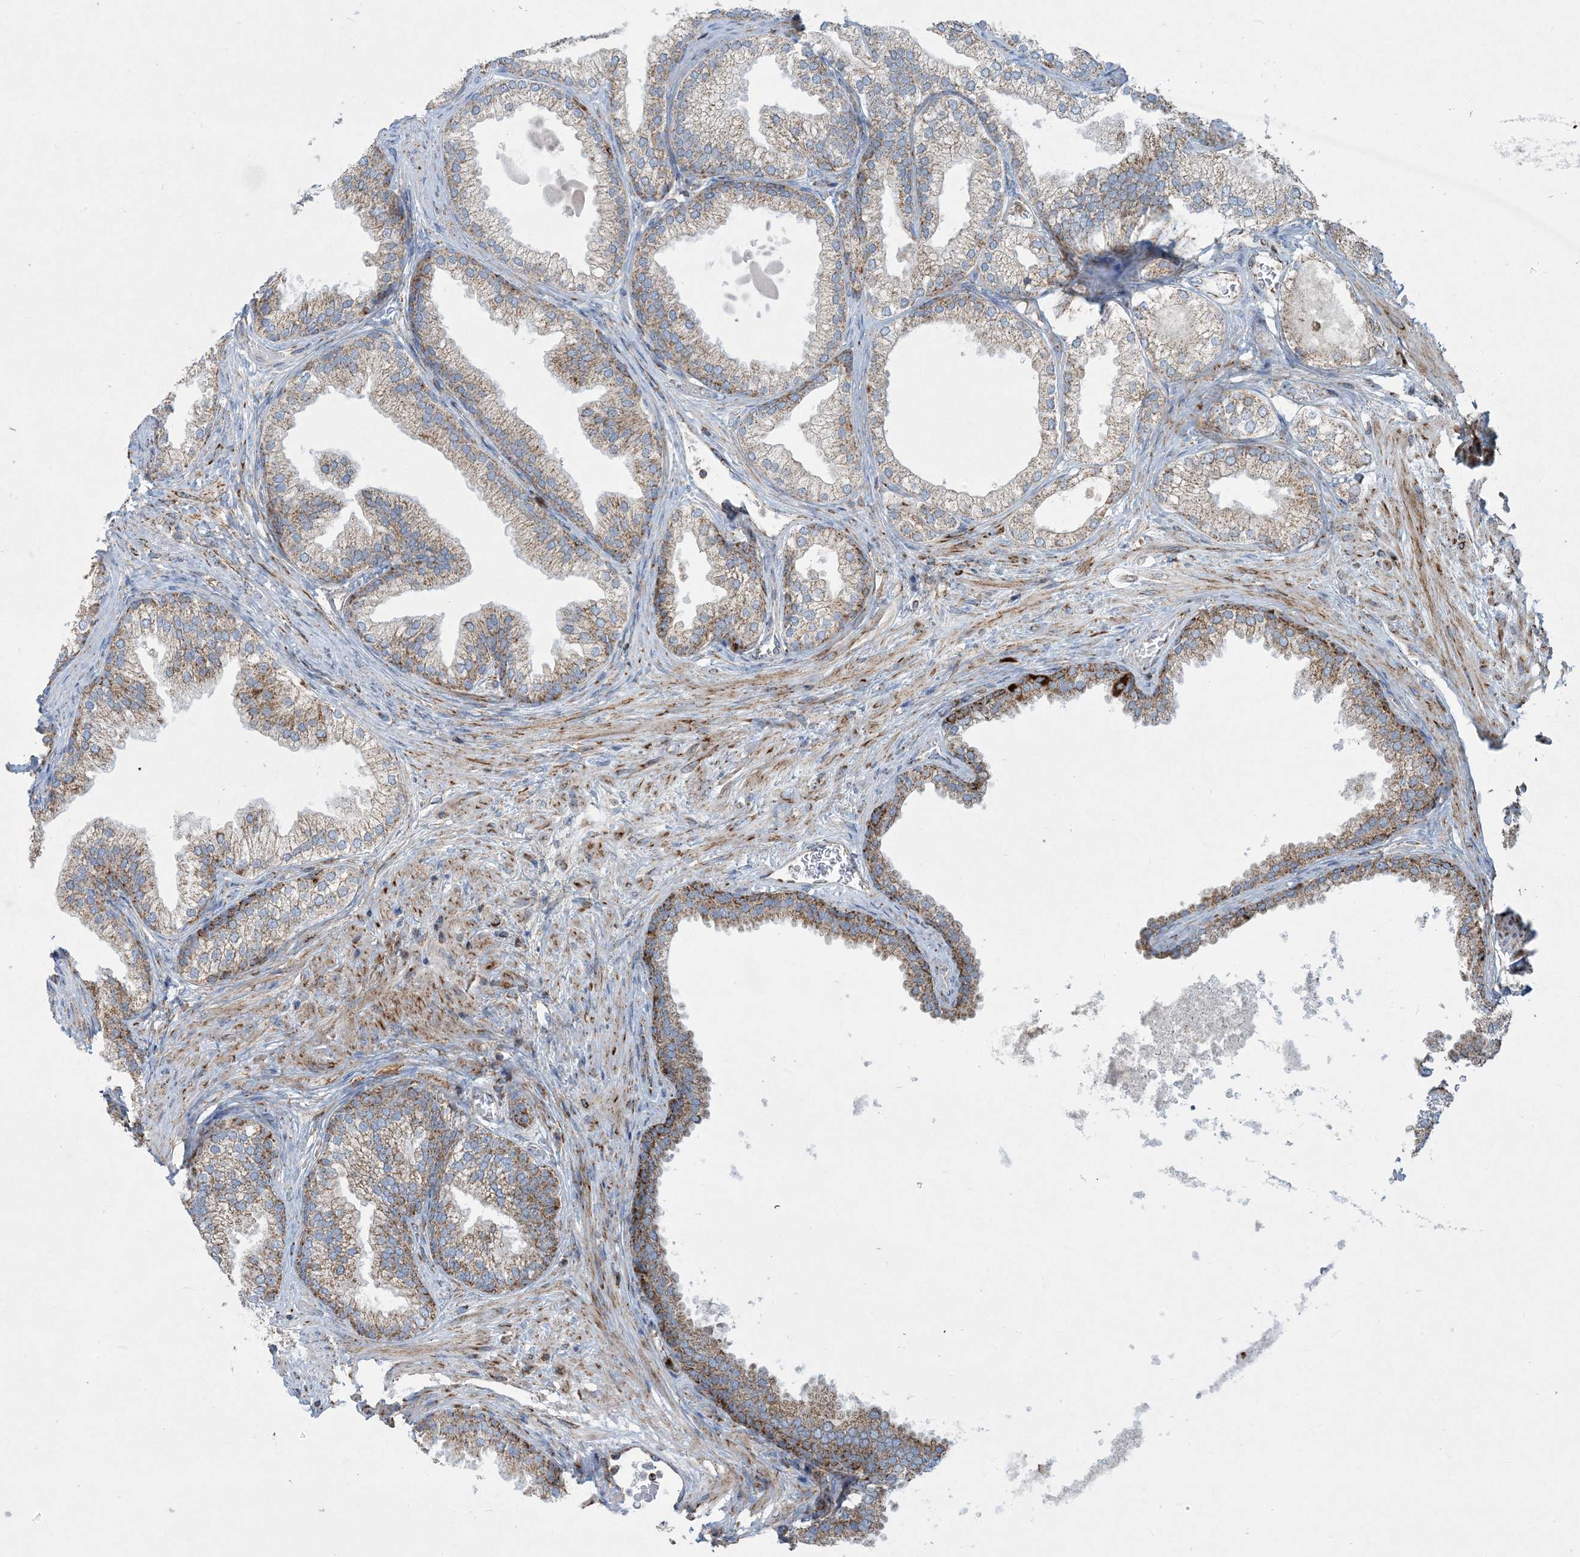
{"staining": {"intensity": "moderate", "quantity": ">75%", "location": "cytoplasmic/membranous"}, "tissue": "prostate", "cell_type": "Glandular cells", "image_type": "normal", "snomed": [{"axis": "morphology", "description": "Normal tissue, NOS"}, {"axis": "topography", "description": "Prostate"}], "caption": "This histopathology image demonstrates benign prostate stained with immunohistochemistry (IHC) to label a protein in brown. The cytoplasmic/membranous of glandular cells show moderate positivity for the protein. Nuclei are counter-stained blue.", "gene": "BEND4", "patient": {"sex": "male", "age": 76}}